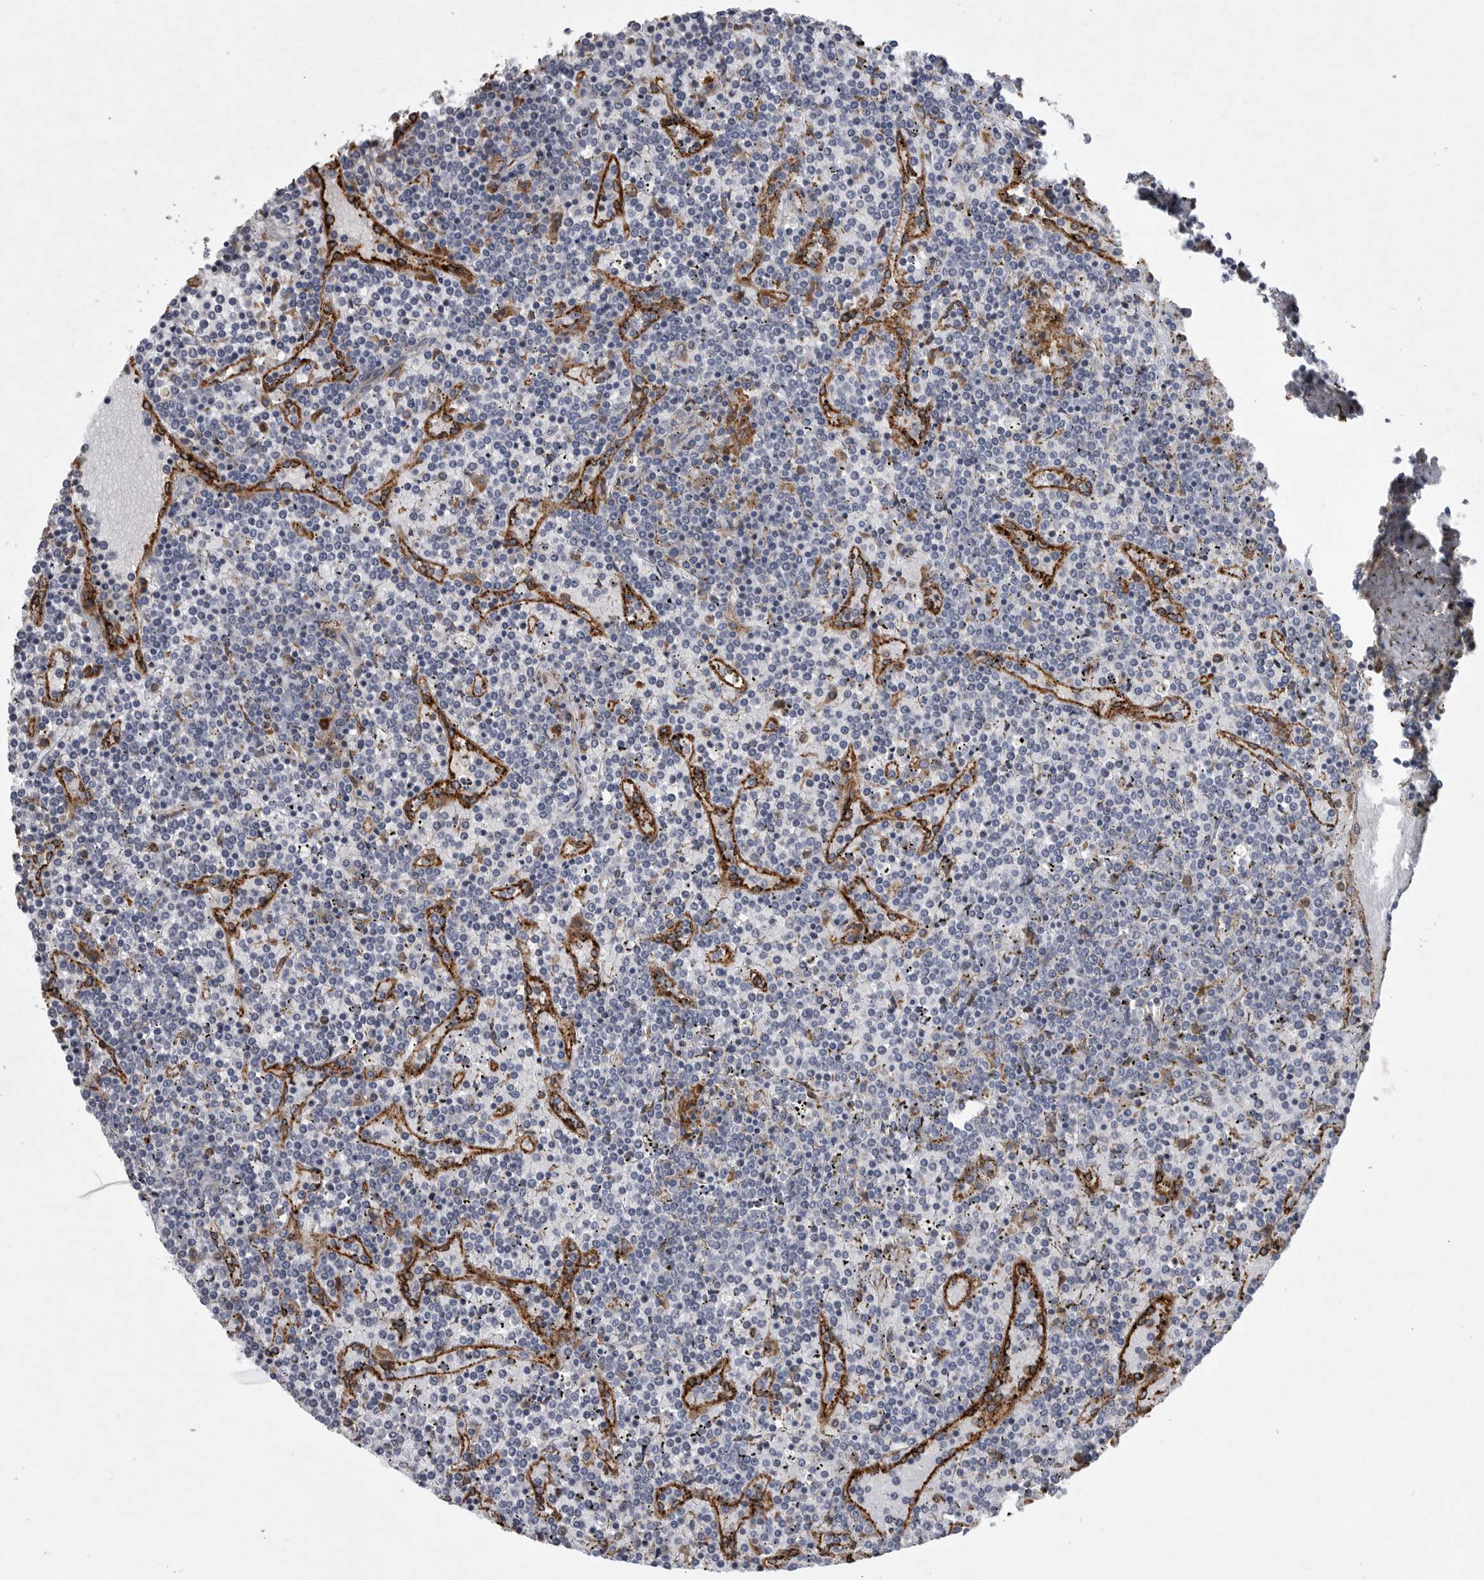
{"staining": {"intensity": "negative", "quantity": "none", "location": "none"}, "tissue": "lymphoma", "cell_type": "Tumor cells", "image_type": "cancer", "snomed": [{"axis": "morphology", "description": "Malignant lymphoma, non-Hodgkin's type, Low grade"}, {"axis": "topography", "description": "Spleen"}], "caption": "This is an immunohistochemistry micrograph of human low-grade malignant lymphoma, non-Hodgkin's type. There is no staining in tumor cells.", "gene": "MINPP1", "patient": {"sex": "female", "age": 19}}